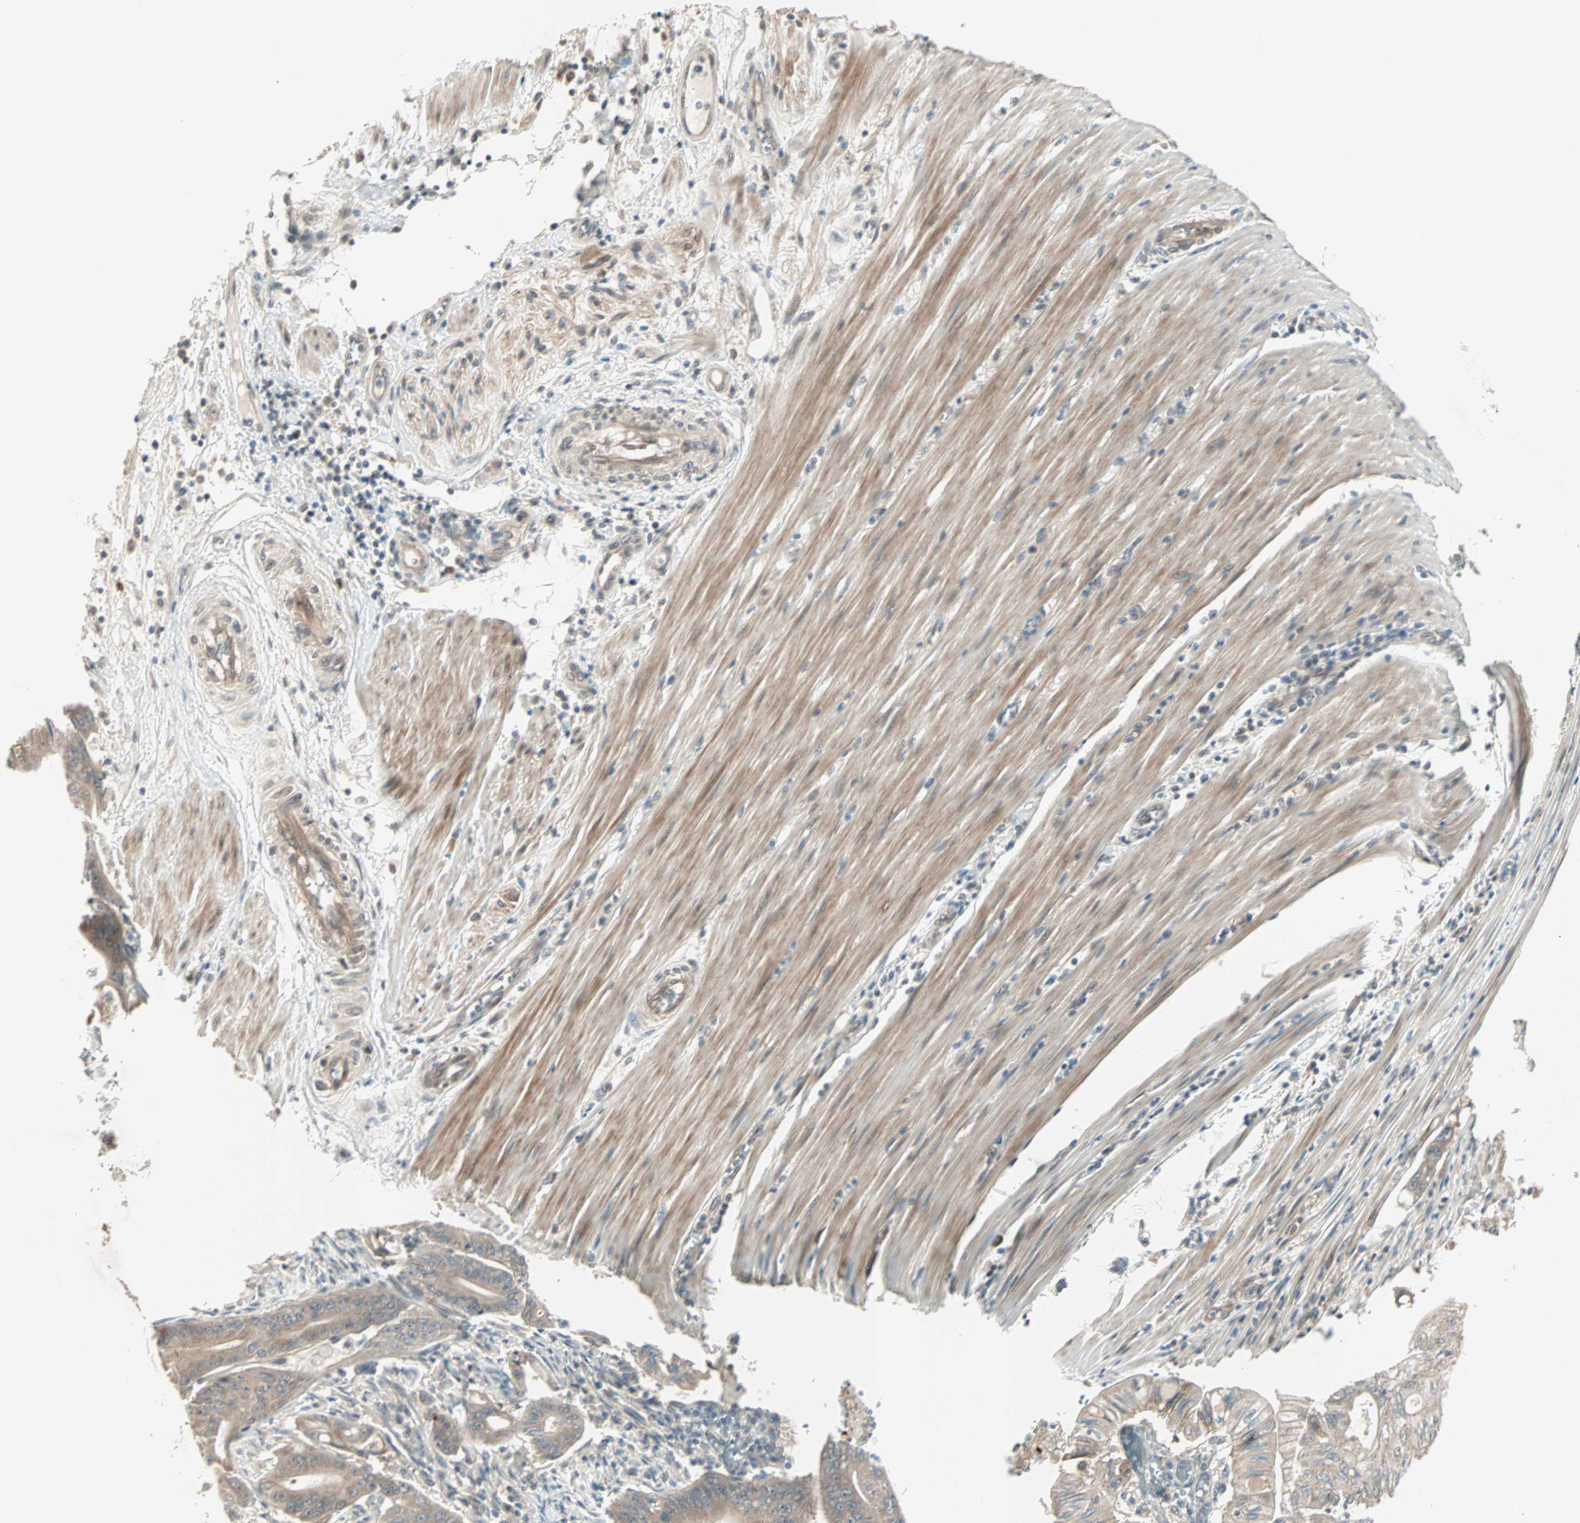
{"staining": {"intensity": "weak", "quantity": ">75%", "location": "cytoplasmic/membranous"}, "tissue": "pancreatic cancer", "cell_type": "Tumor cells", "image_type": "cancer", "snomed": [{"axis": "morphology", "description": "Normal tissue, NOS"}, {"axis": "topography", "description": "Lymph node"}], "caption": "Human pancreatic cancer stained with a protein marker displays weak staining in tumor cells.", "gene": "PGBD1", "patient": {"sex": "male", "age": 62}}